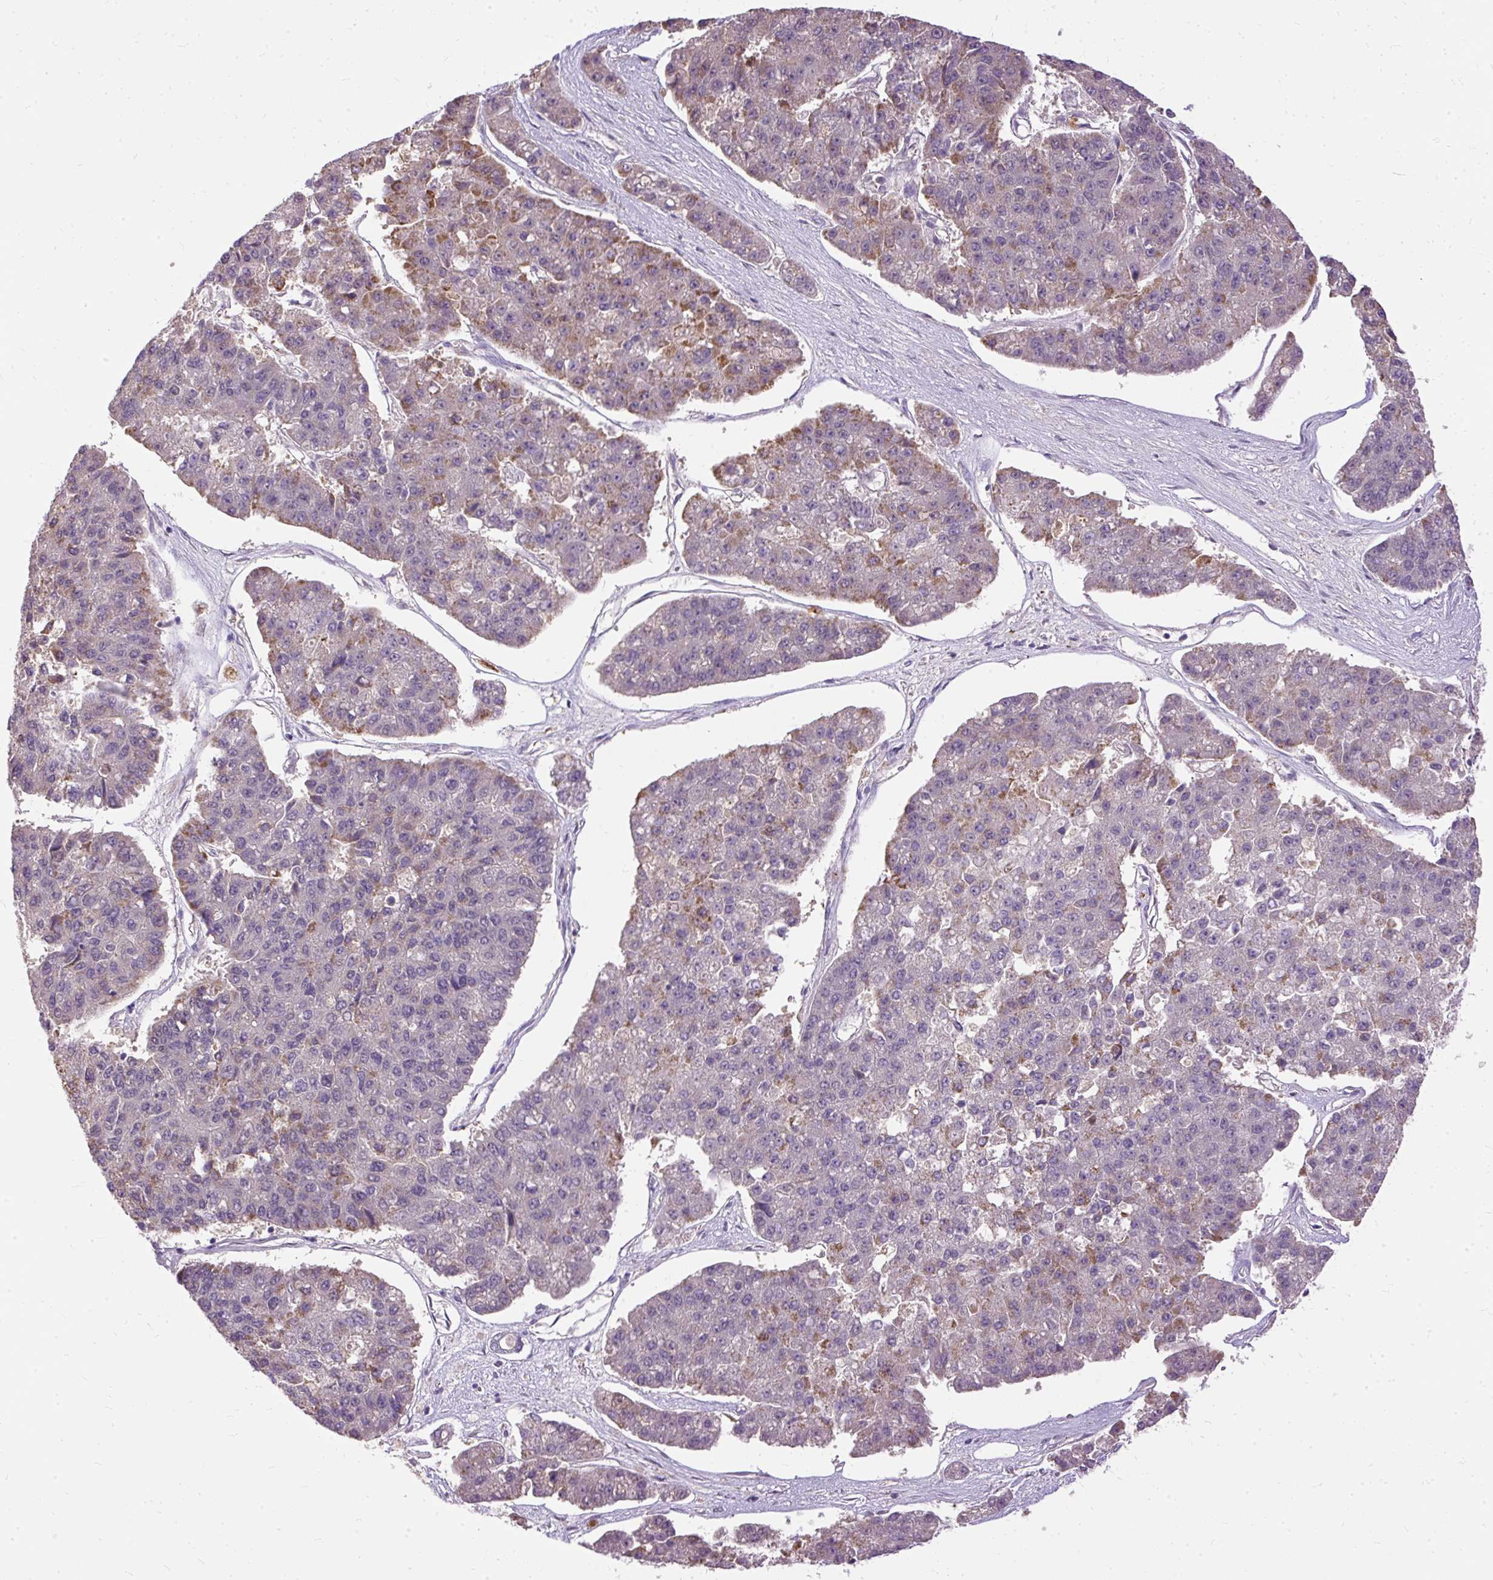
{"staining": {"intensity": "weak", "quantity": "<25%", "location": "cytoplasmic/membranous"}, "tissue": "pancreatic cancer", "cell_type": "Tumor cells", "image_type": "cancer", "snomed": [{"axis": "morphology", "description": "Adenocarcinoma, NOS"}, {"axis": "topography", "description": "Pancreas"}], "caption": "A high-resolution micrograph shows immunohistochemistry staining of pancreatic cancer, which shows no significant staining in tumor cells.", "gene": "CTTNBP2", "patient": {"sex": "male", "age": 50}}